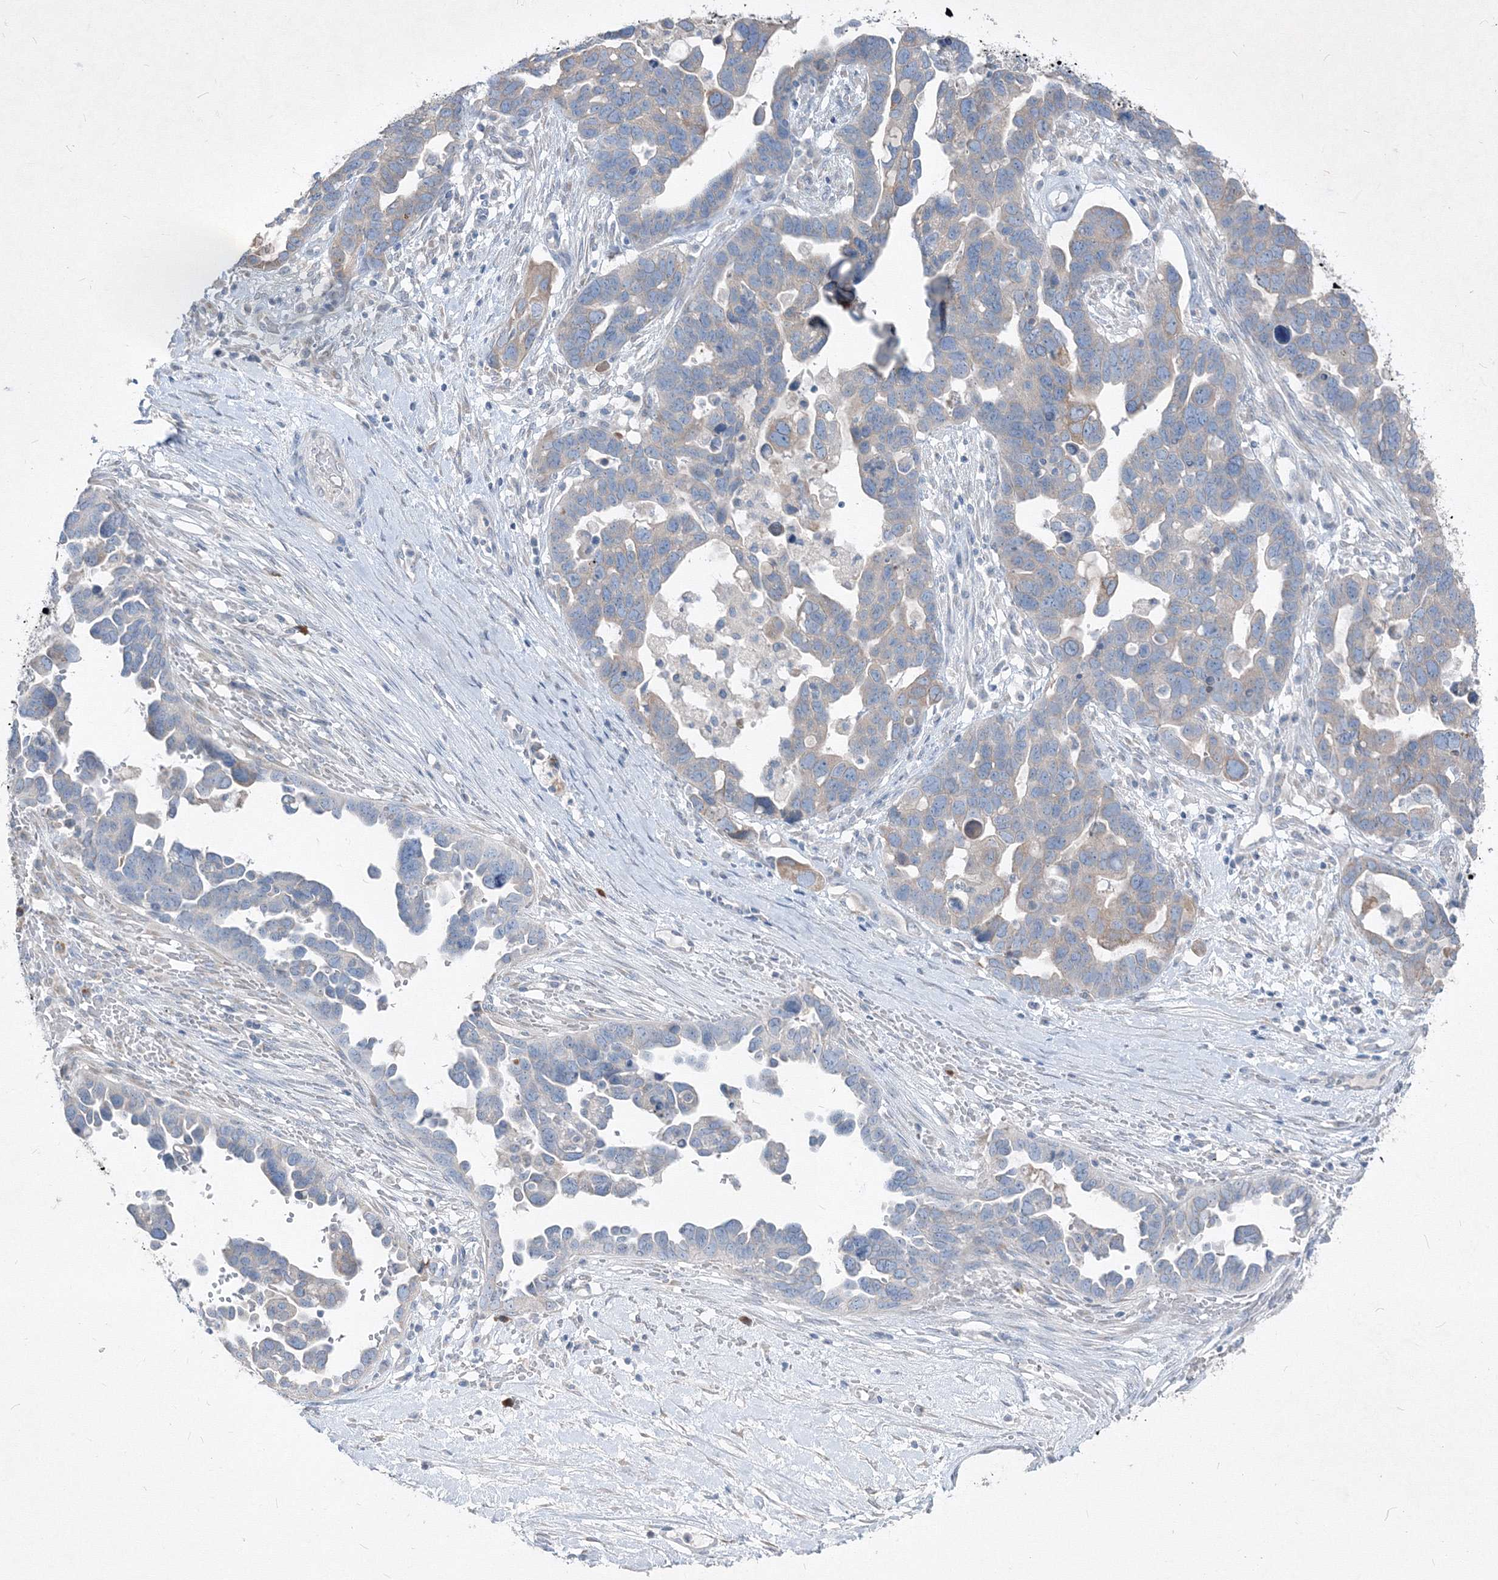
{"staining": {"intensity": "weak", "quantity": "<25%", "location": "cytoplasmic/membranous"}, "tissue": "ovarian cancer", "cell_type": "Tumor cells", "image_type": "cancer", "snomed": [{"axis": "morphology", "description": "Cystadenocarcinoma, serous, NOS"}, {"axis": "topography", "description": "Ovary"}], "caption": "Serous cystadenocarcinoma (ovarian) stained for a protein using IHC demonstrates no expression tumor cells.", "gene": "IFNAR1", "patient": {"sex": "female", "age": 54}}